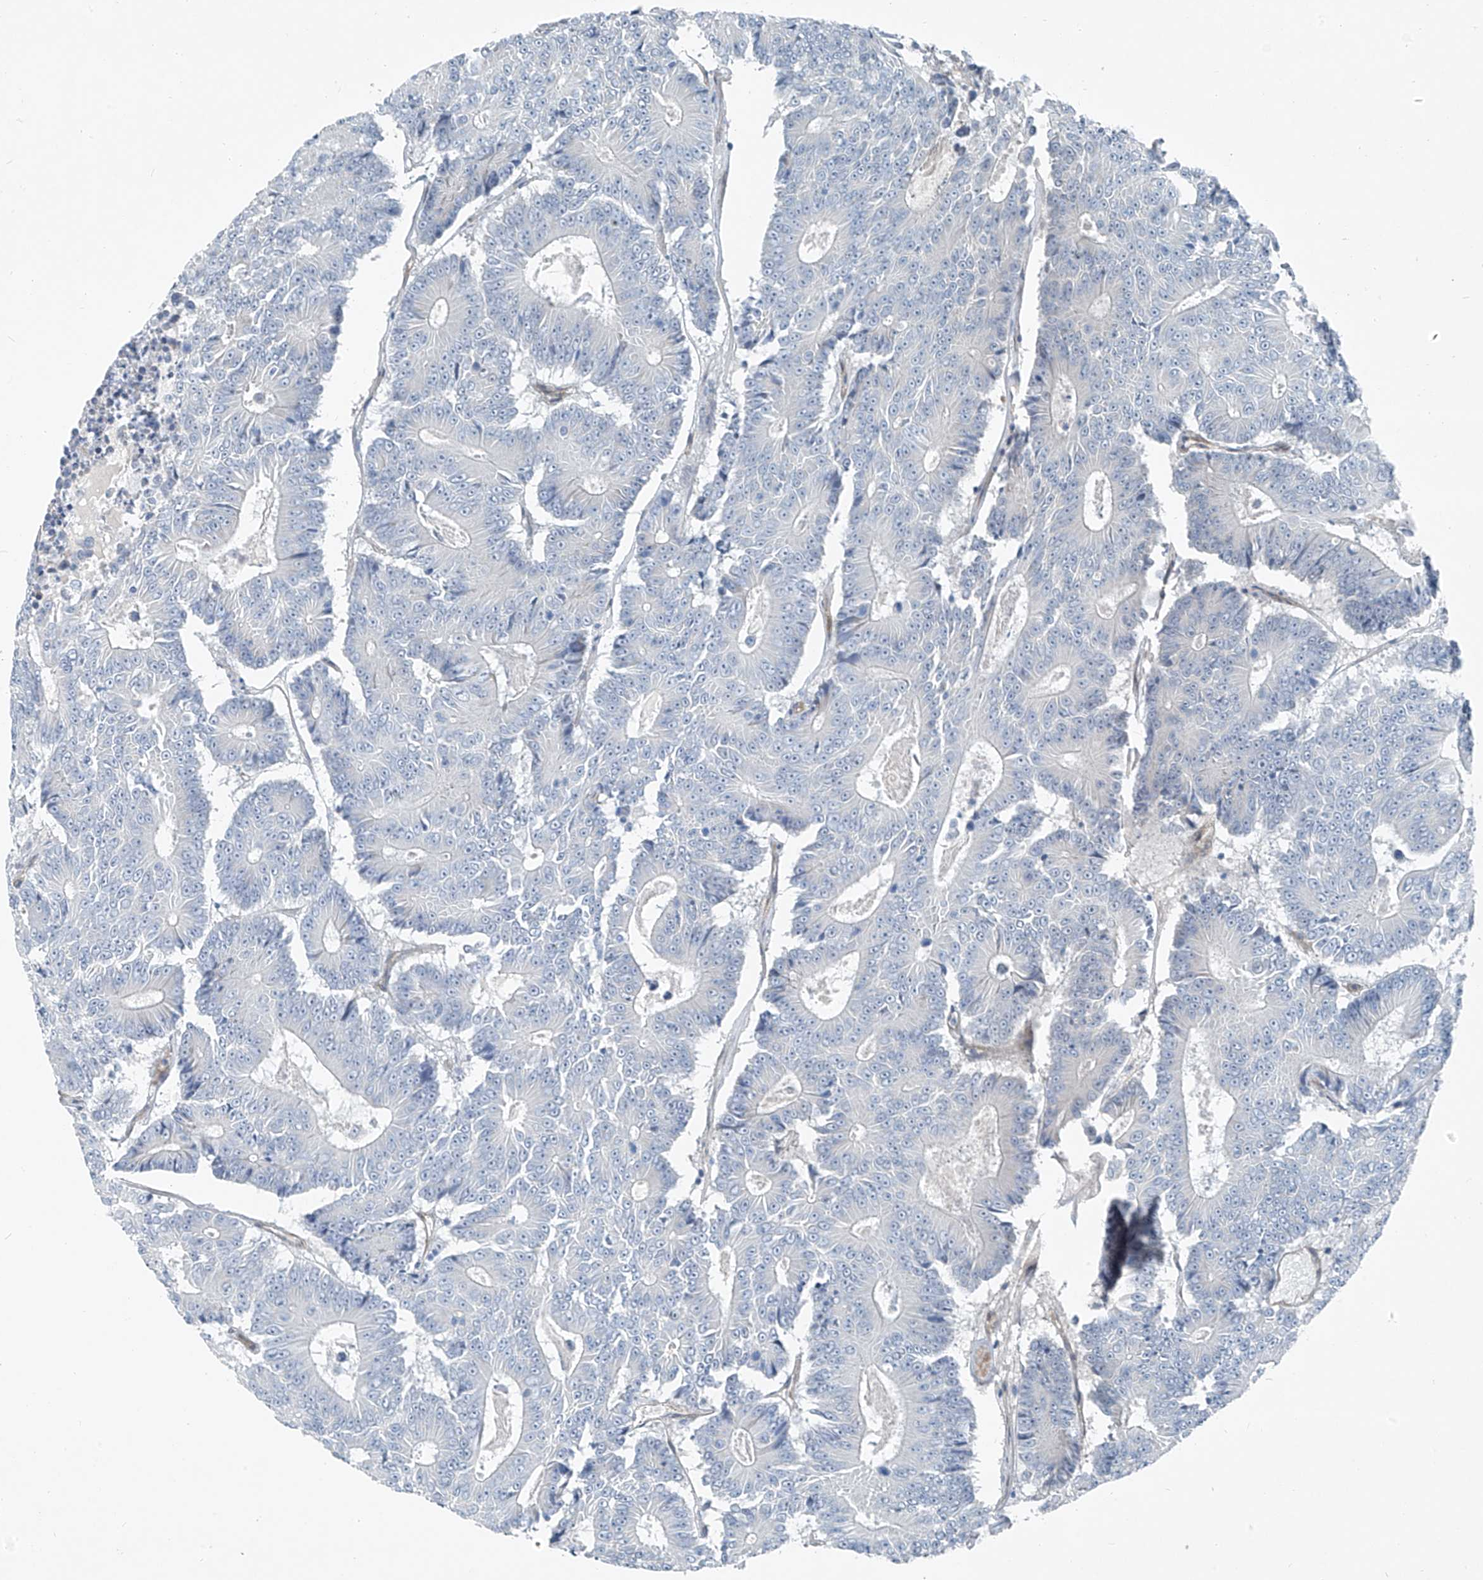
{"staining": {"intensity": "negative", "quantity": "none", "location": "none"}, "tissue": "colorectal cancer", "cell_type": "Tumor cells", "image_type": "cancer", "snomed": [{"axis": "morphology", "description": "Adenocarcinoma, NOS"}, {"axis": "topography", "description": "Colon"}], "caption": "Colorectal cancer (adenocarcinoma) was stained to show a protein in brown. There is no significant staining in tumor cells.", "gene": "TNS2", "patient": {"sex": "male", "age": 83}}